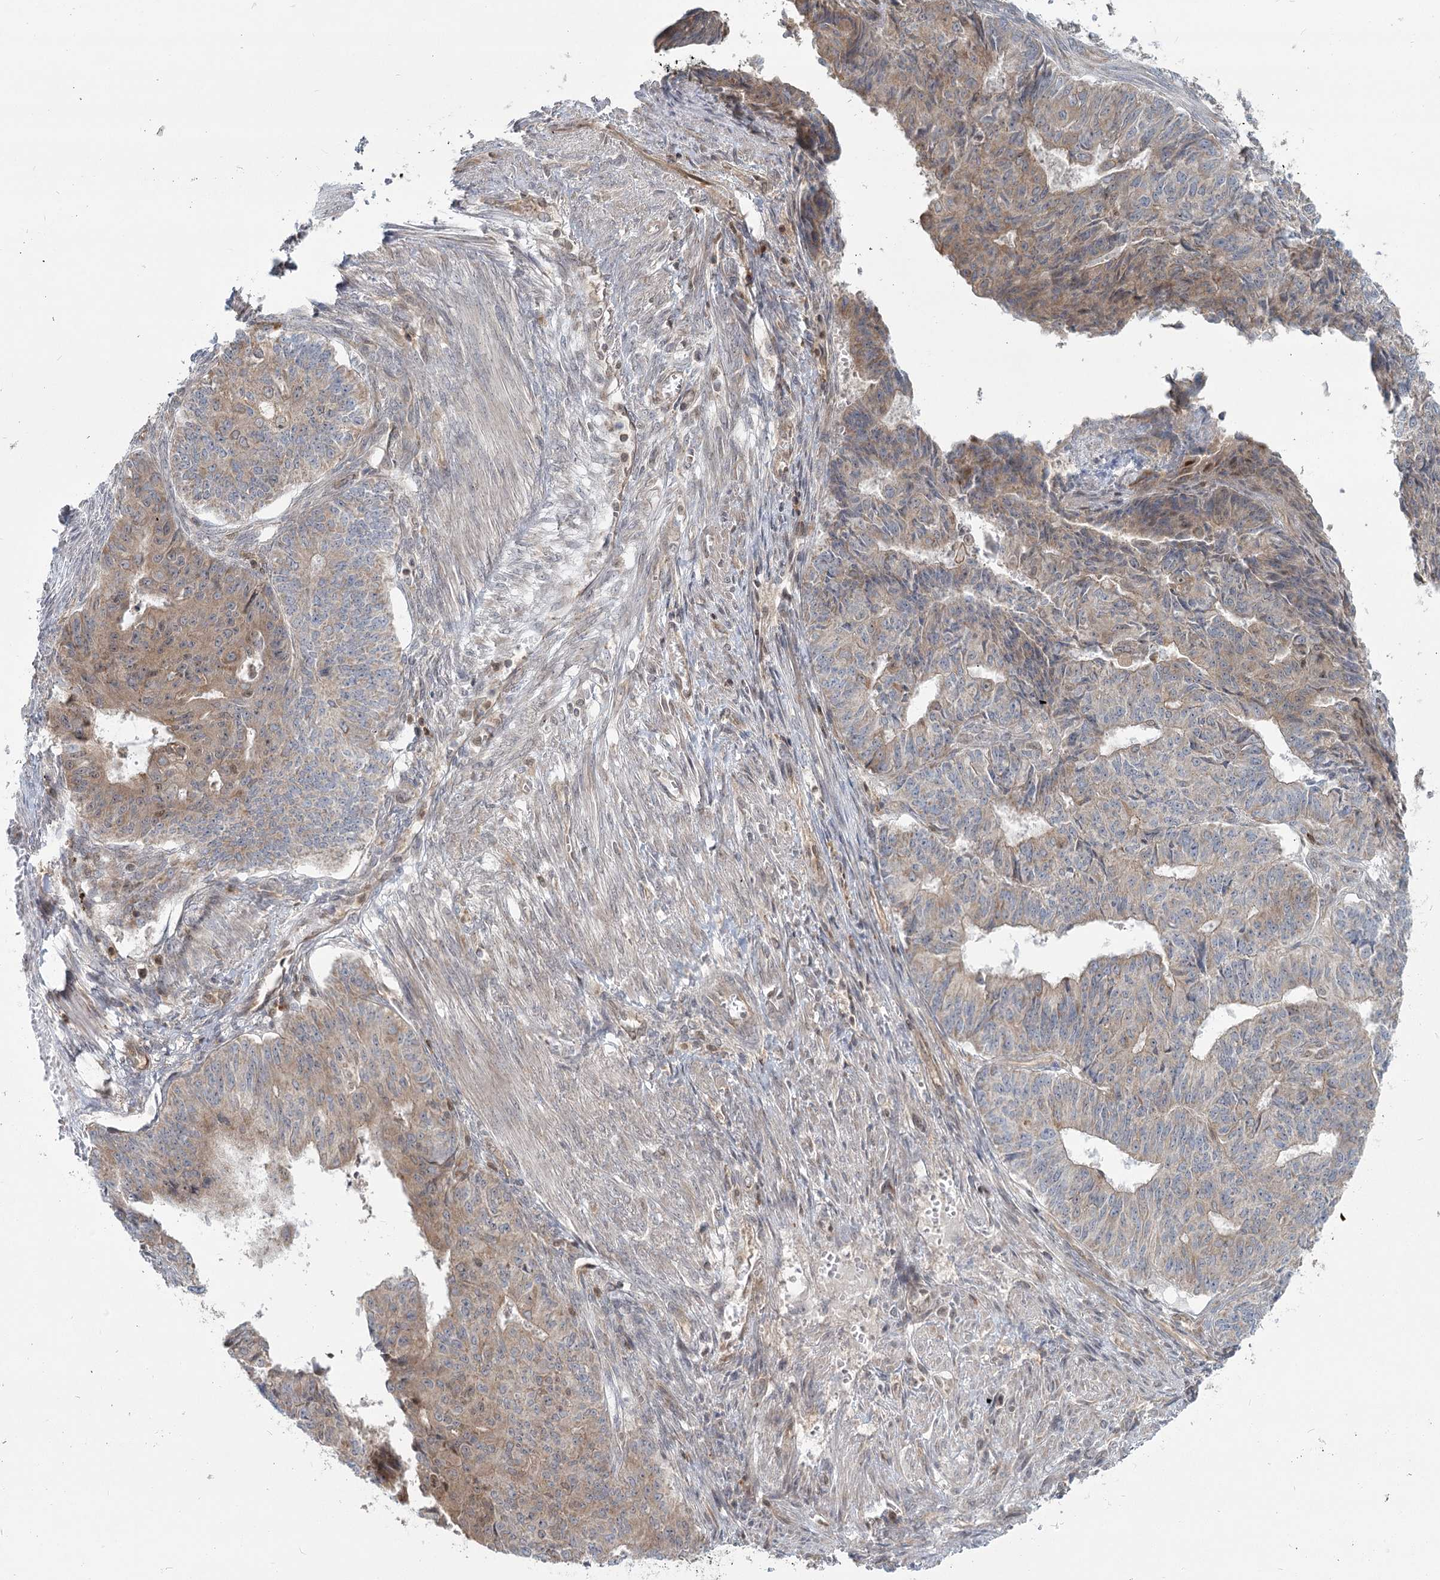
{"staining": {"intensity": "weak", "quantity": "25%-75%", "location": "cytoplasmic/membranous"}, "tissue": "endometrial cancer", "cell_type": "Tumor cells", "image_type": "cancer", "snomed": [{"axis": "morphology", "description": "Adenocarcinoma, NOS"}, {"axis": "topography", "description": "Endometrium"}], "caption": "Immunohistochemical staining of endometrial adenocarcinoma shows weak cytoplasmic/membranous protein positivity in about 25%-75% of tumor cells.", "gene": "THNSL1", "patient": {"sex": "female", "age": 32}}